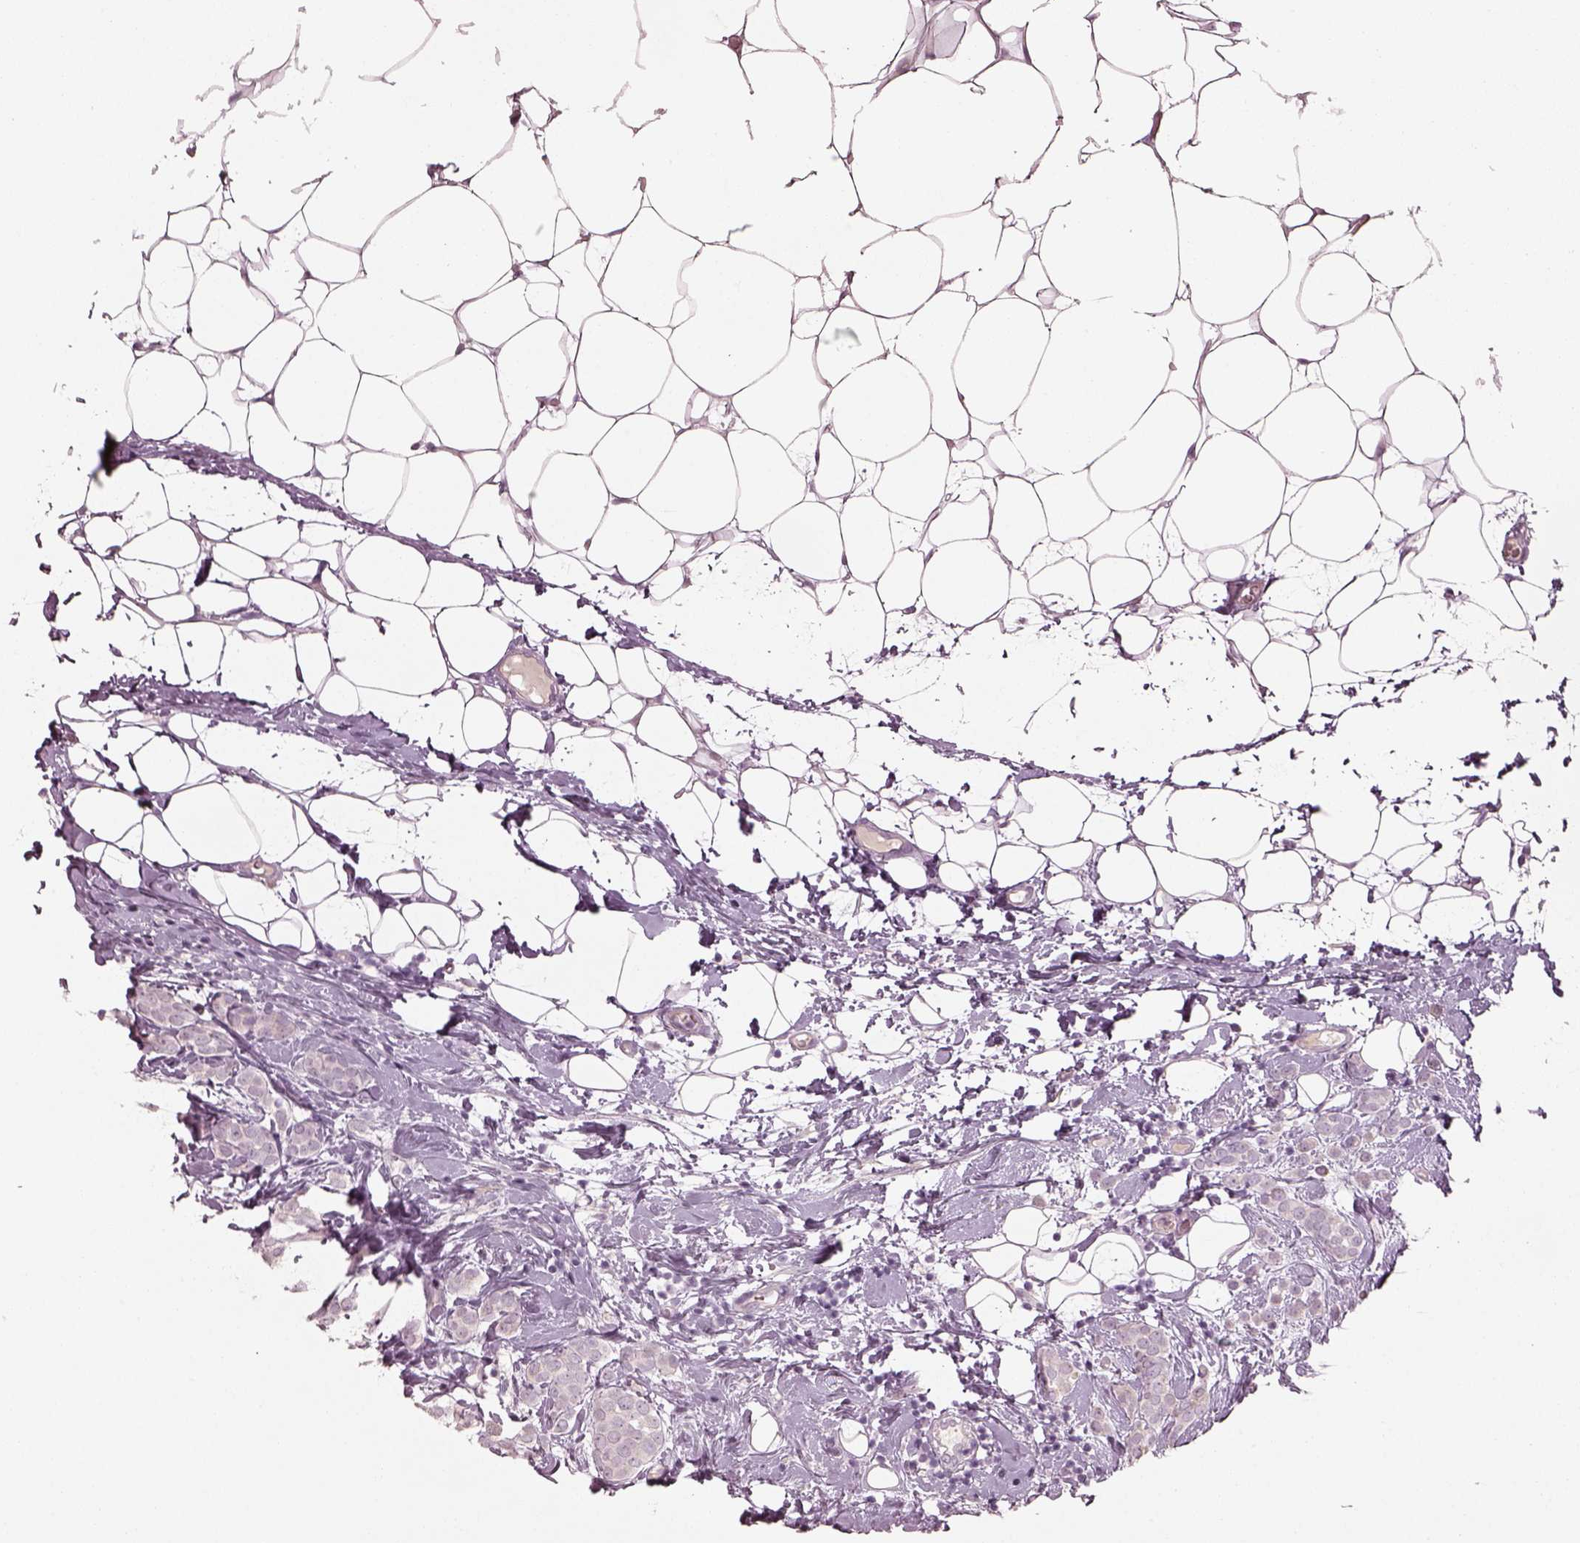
{"staining": {"intensity": "negative", "quantity": "none", "location": "none"}, "tissue": "breast cancer", "cell_type": "Tumor cells", "image_type": "cancer", "snomed": [{"axis": "morphology", "description": "Lobular carcinoma"}, {"axis": "topography", "description": "Breast"}], "caption": "Immunohistochemical staining of human breast lobular carcinoma demonstrates no significant expression in tumor cells.", "gene": "SPATA6L", "patient": {"sex": "female", "age": 49}}